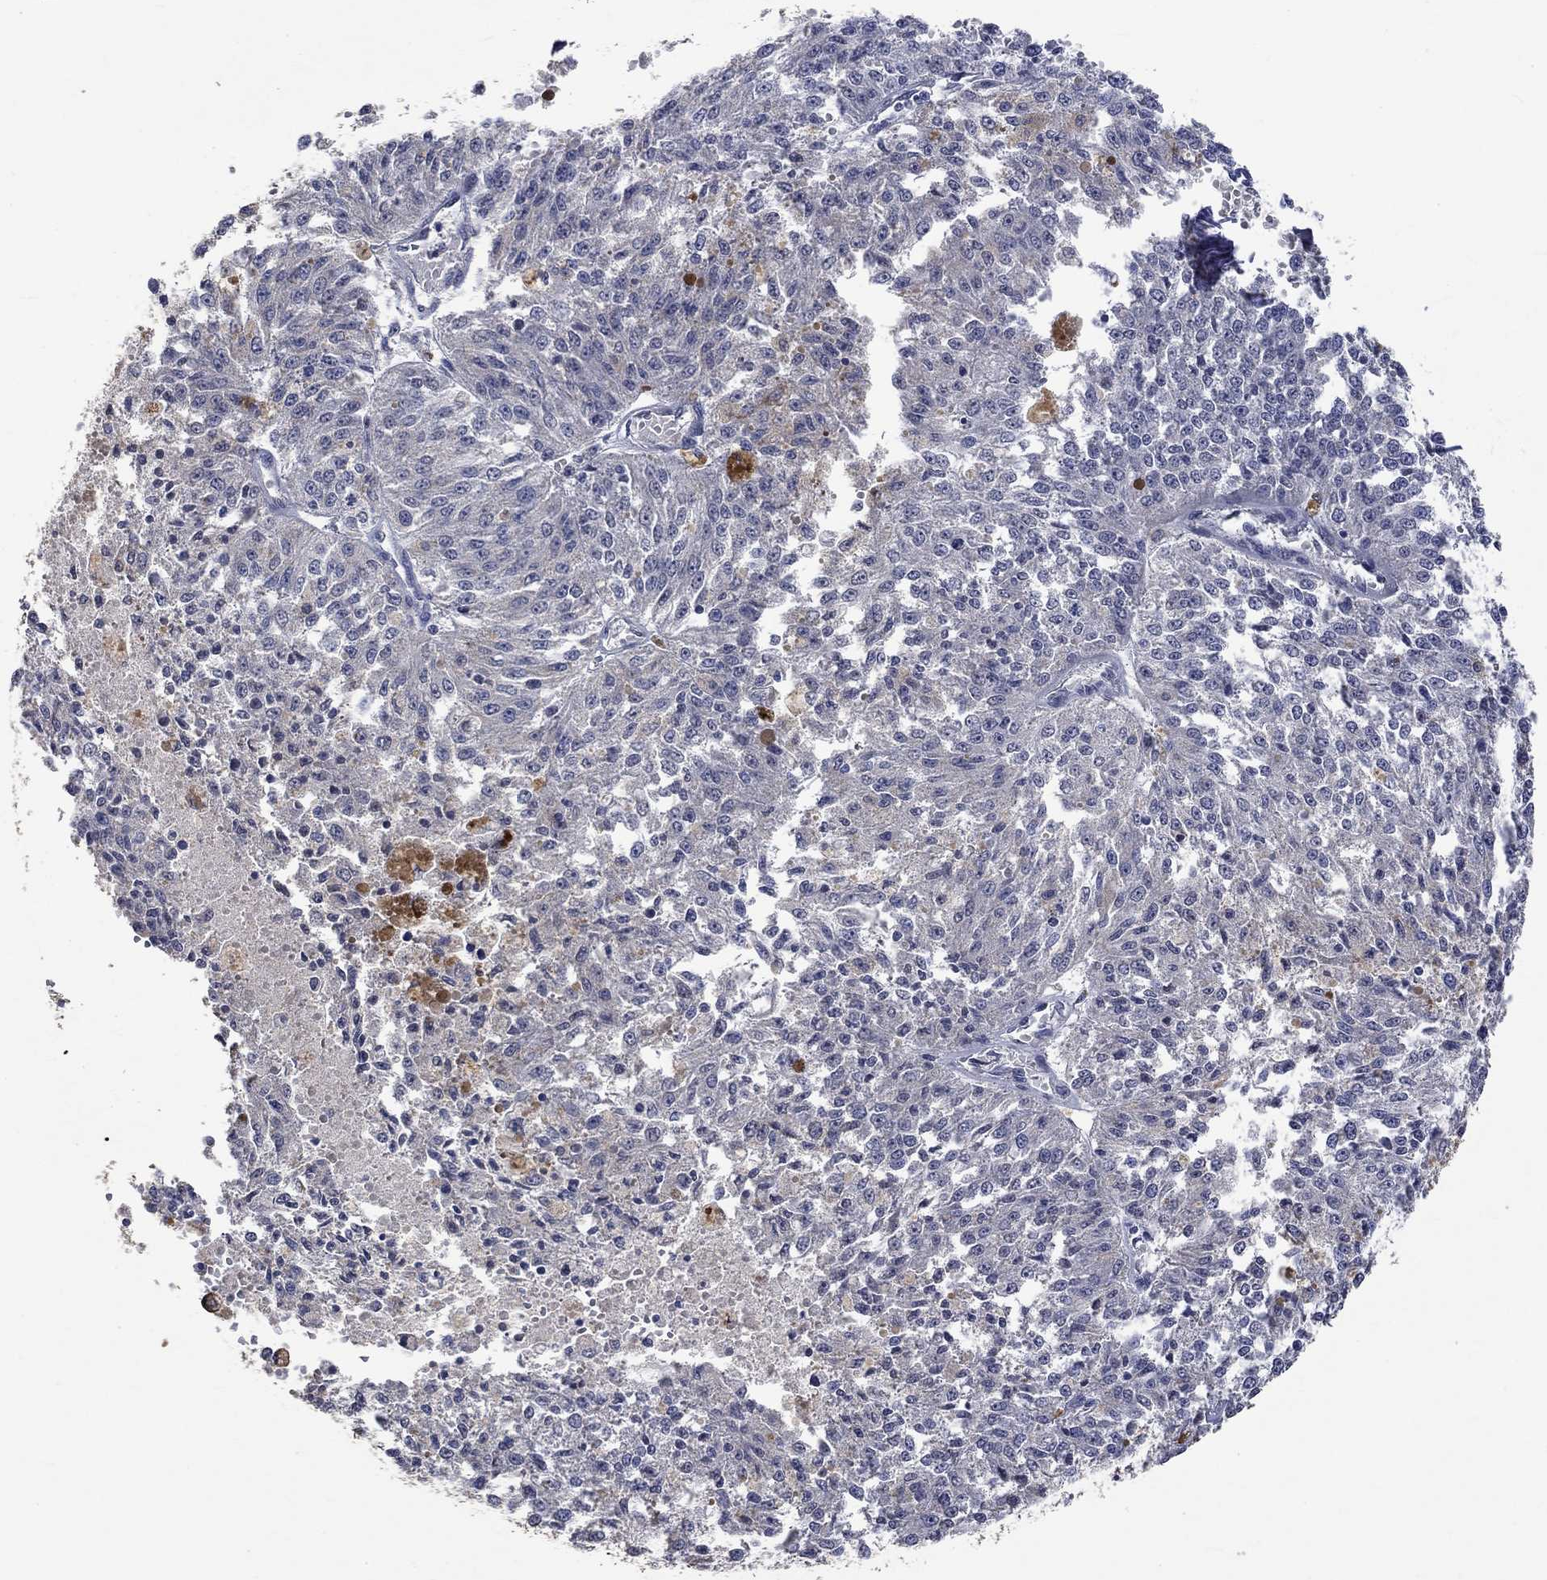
{"staining": {"intensity": "negative", "quantity": "none", "location": "none"}, "tissue": "melanoma", "cell_type": "Tumor cells", "image_type": "cancer", "snomed": [{"axis": "morphology", "description": "Malignant melanoma, Metastatic site"}, {"axis": "topography", "description": "Lymph node"}], "caption": "Human malignant melanoma (metastatic site) stained for a protein using immunohistochemistry (IHC) reveals no staining in tumor cells.", "gene": "PTPN20", "patient": {"sex": "female", "age": 64}}